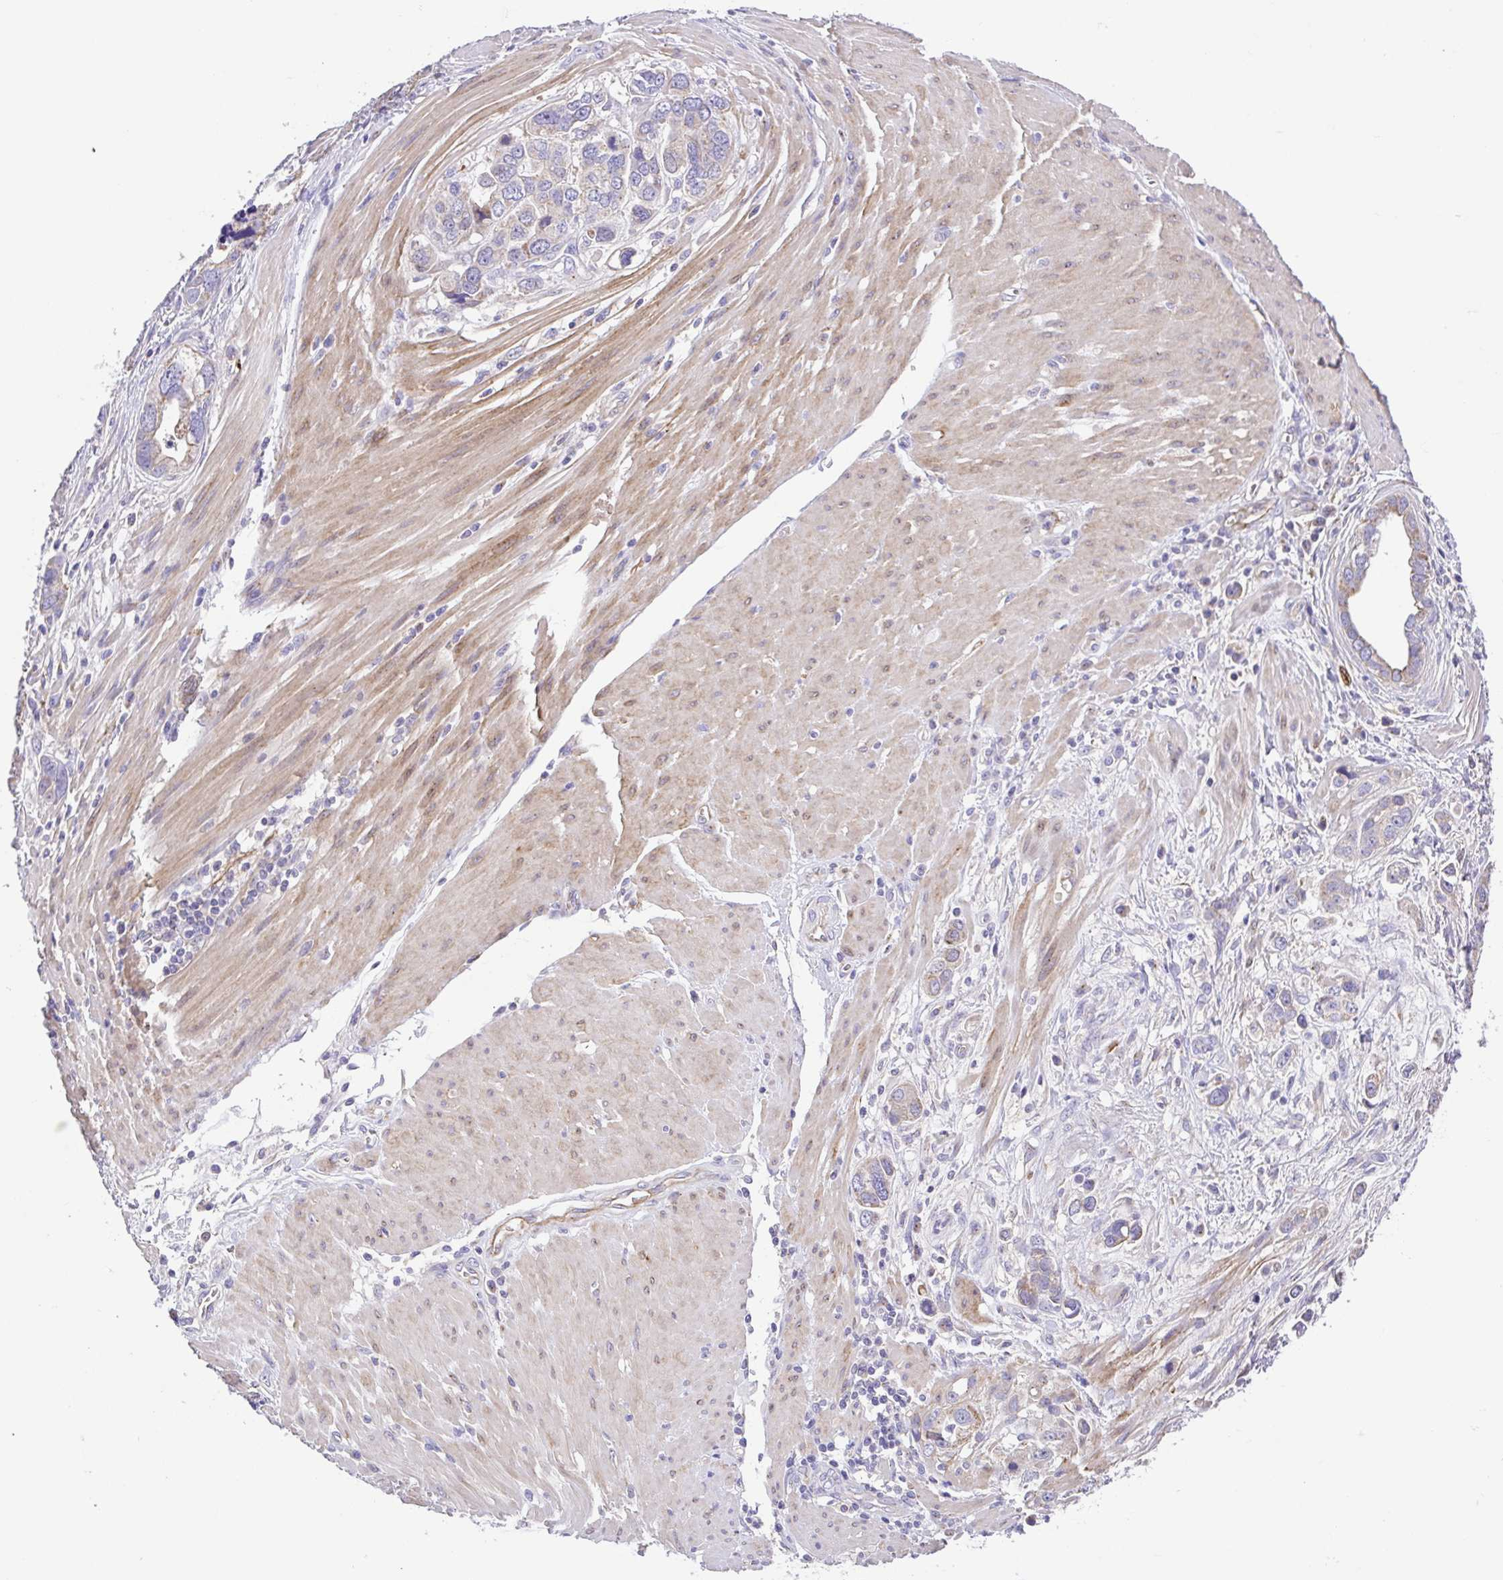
{"staining": {"intensity": "weak", "quantity": "<25%", "location": "cytoplasmic/membranous"}, "tissue": "stomach cancer", "cell_type": "Tumor cells", "image_type": "cancer", "snomed": [{"axis": "morphology", "description": "Adenocarcinoma, NOS"}, {"axis": "topography", "description": "Stomach, lower"}], "caption": "Immunohistochemistry (IHC) of stomach cancer (adenocarcinoma) shows no expression in tumor cells.", "gene": "SLC13A1", "patient": {"sex": "female", "age": 93}}